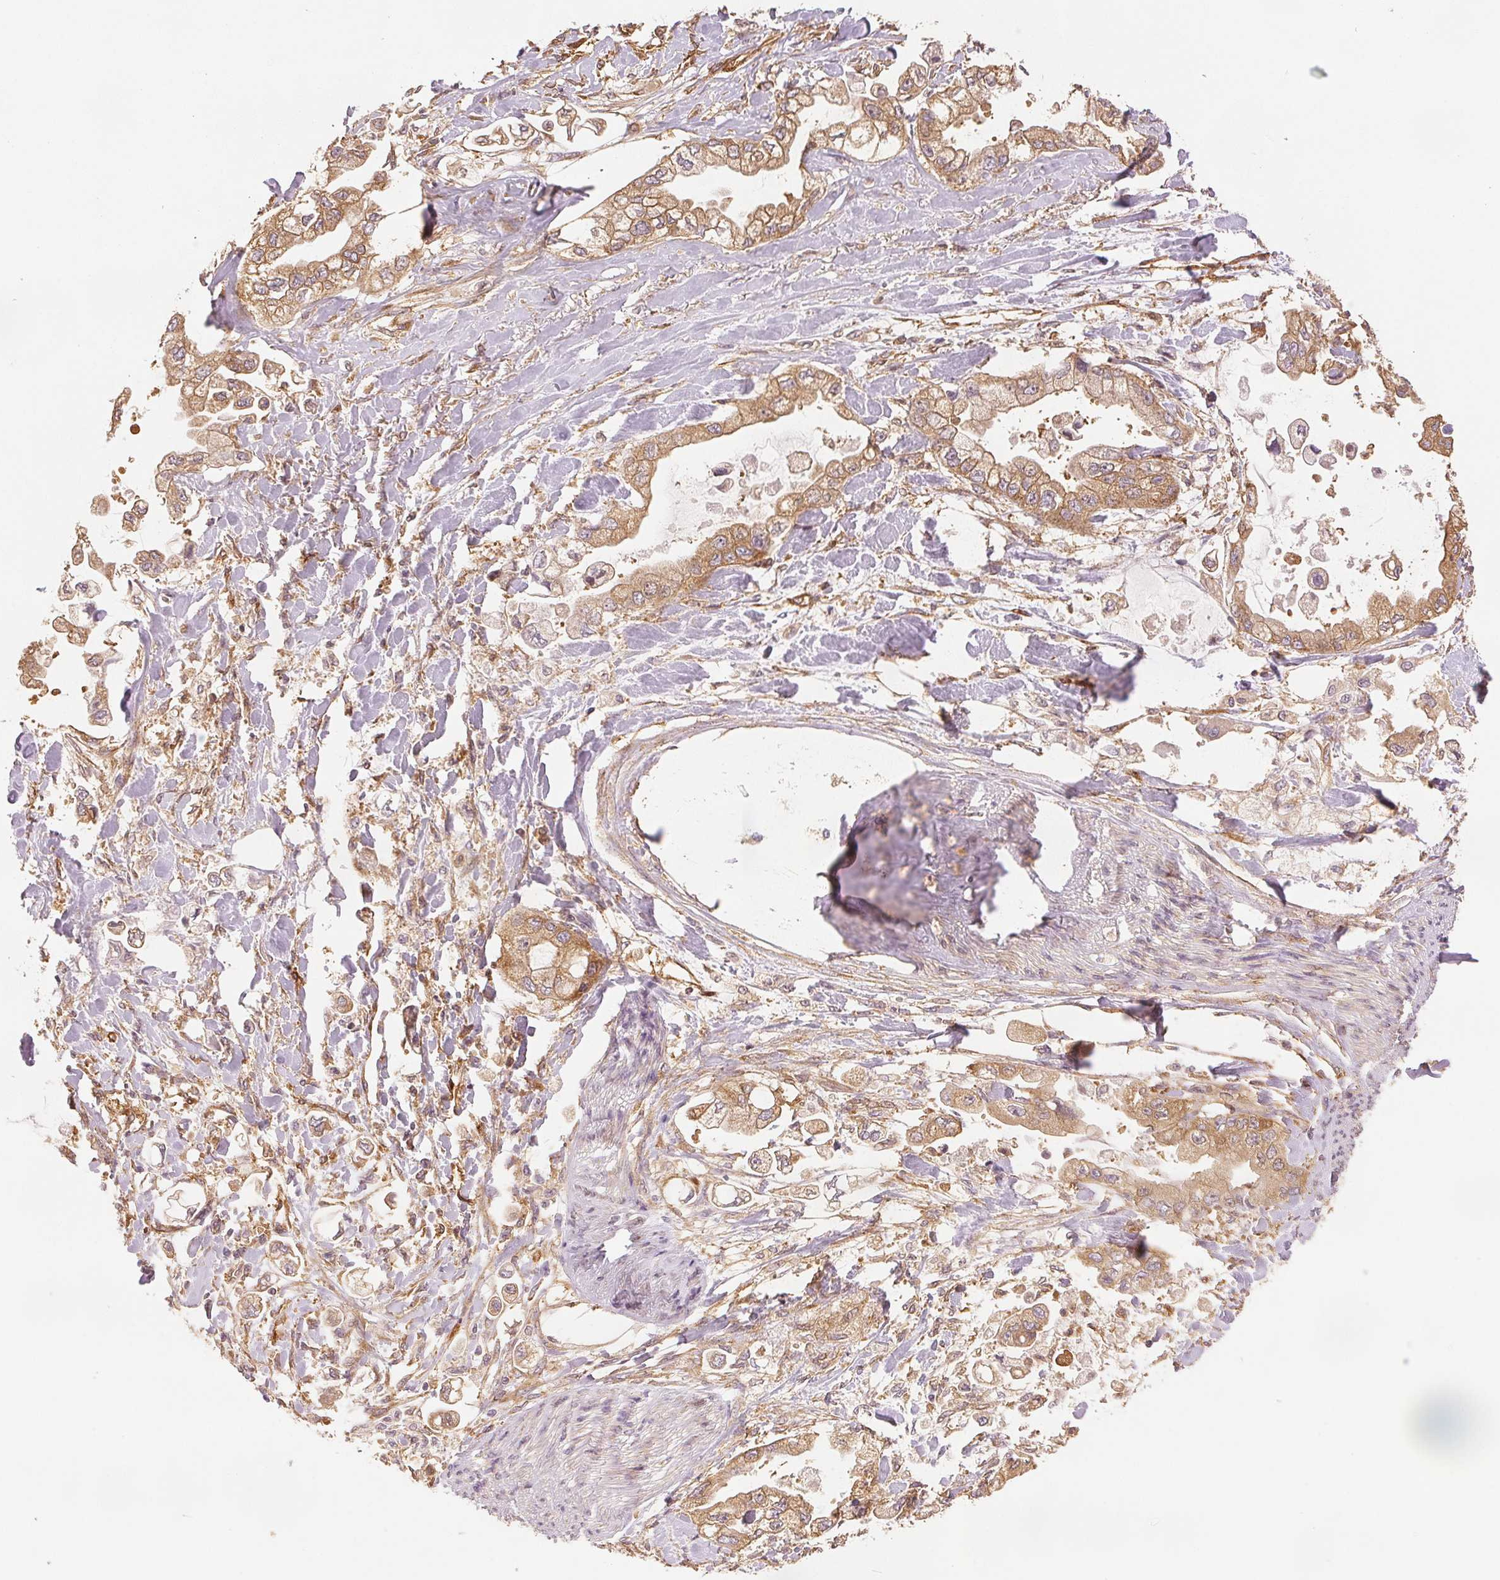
{"staining": {"intensity": "moderate", "quantity": ">75%", "location": "cytoplasmic/membranous"}, "tissue": "stomach cancer", "cell_type": "Tumor cells", "image_type": "cancer", "snomed": [{"axis": "morphology", "description": "Adenocarcinoma, NOS"}, {"axis": "topography", "description": "Stomach"}], "caption": "Immunohistochemistry (IHC) image of neoplastic tissue: human stomach cancer (adenocarcinoma) stained using immunohistochemistry reveals medium levels of moderate protein expression localized specifically in the cytoplasmic/membranous of tumor cells, appearing as a cytoplasmic/membranous brown color.", "gene": "DIAPH2", "patient": {"sex": "male", "age": 62}}